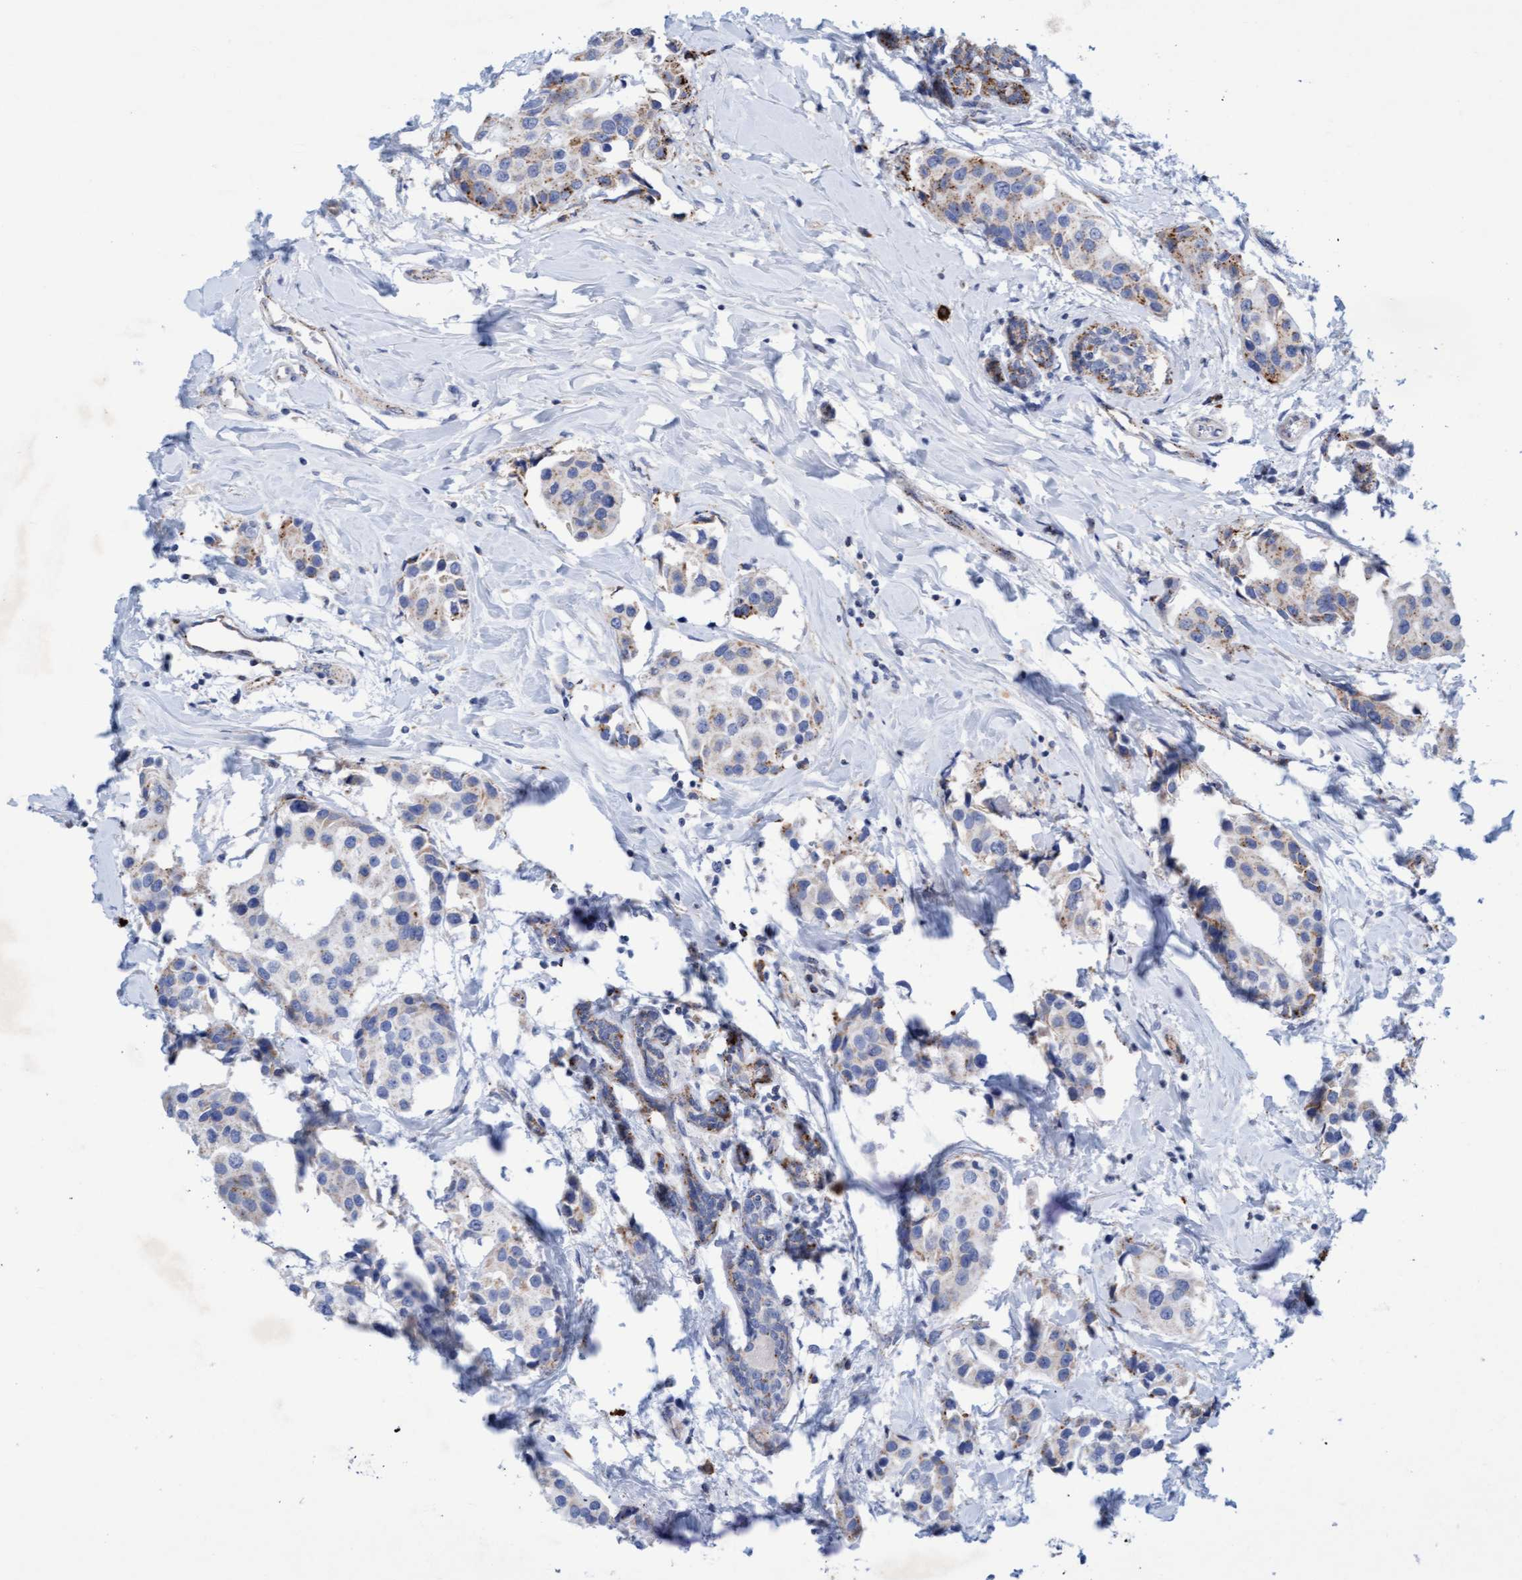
{"staining": {"intensity": "moderate", "quantity": "25%-75%", "location": "cytoplasmic/membranous"}, "tissue": "breast cancer", "cell_type": "Tumor cells", "image_type": "cancer", "snomed": [{"axis": "morphology", "description": "Normal tissue, NOS"}, {"axis": "morphology", "description": "Duct carcinoma"}, {"axis": "topography", "description": "Breast"}], "caption": "Approximately 25%-75% of tumor cells in breast cancer (invasive ductal carcinoma) display moderate cytoplasmic/membranous protein staining as visualized by brown immunohistochemical staining.", "gene": "SGSH", "patient": {"sex": "female", "age": 39}}